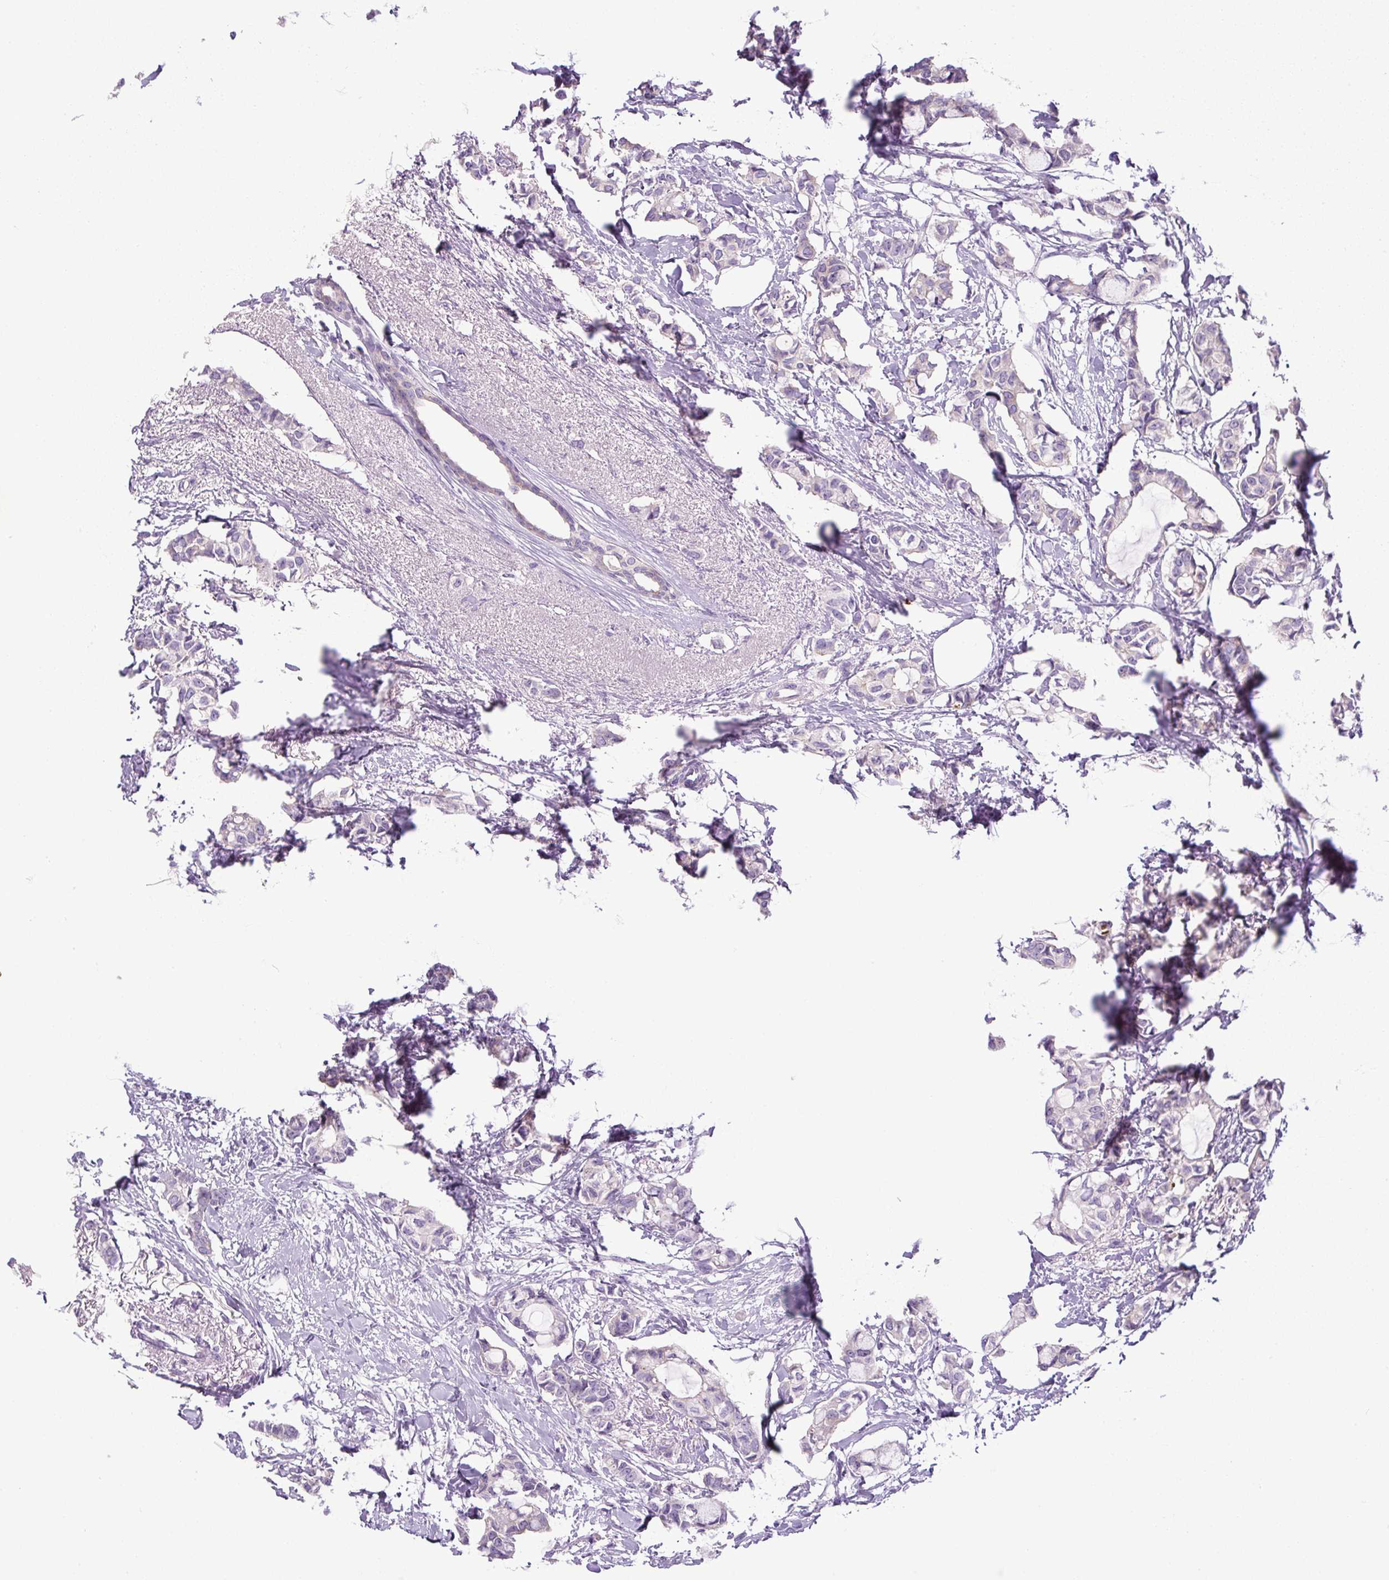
{"staining": {"intensity": "negative", "quantity": "none", "location": "none"}, "tissue": "breast cancer", "cell_type": "Tumor cells", "image_type": "cancer", "snomed": [{"axis": "morphology", "description": "Duct carcinoma"}, {"axis": "topography", "description": "Breast"}], "caption": "Tumor cells show no significant staining in breast cancer (infiltrating ductal carcinoma).", "gene": "ADAMTS19", "patient": {"sex": "female", "age": 73}}